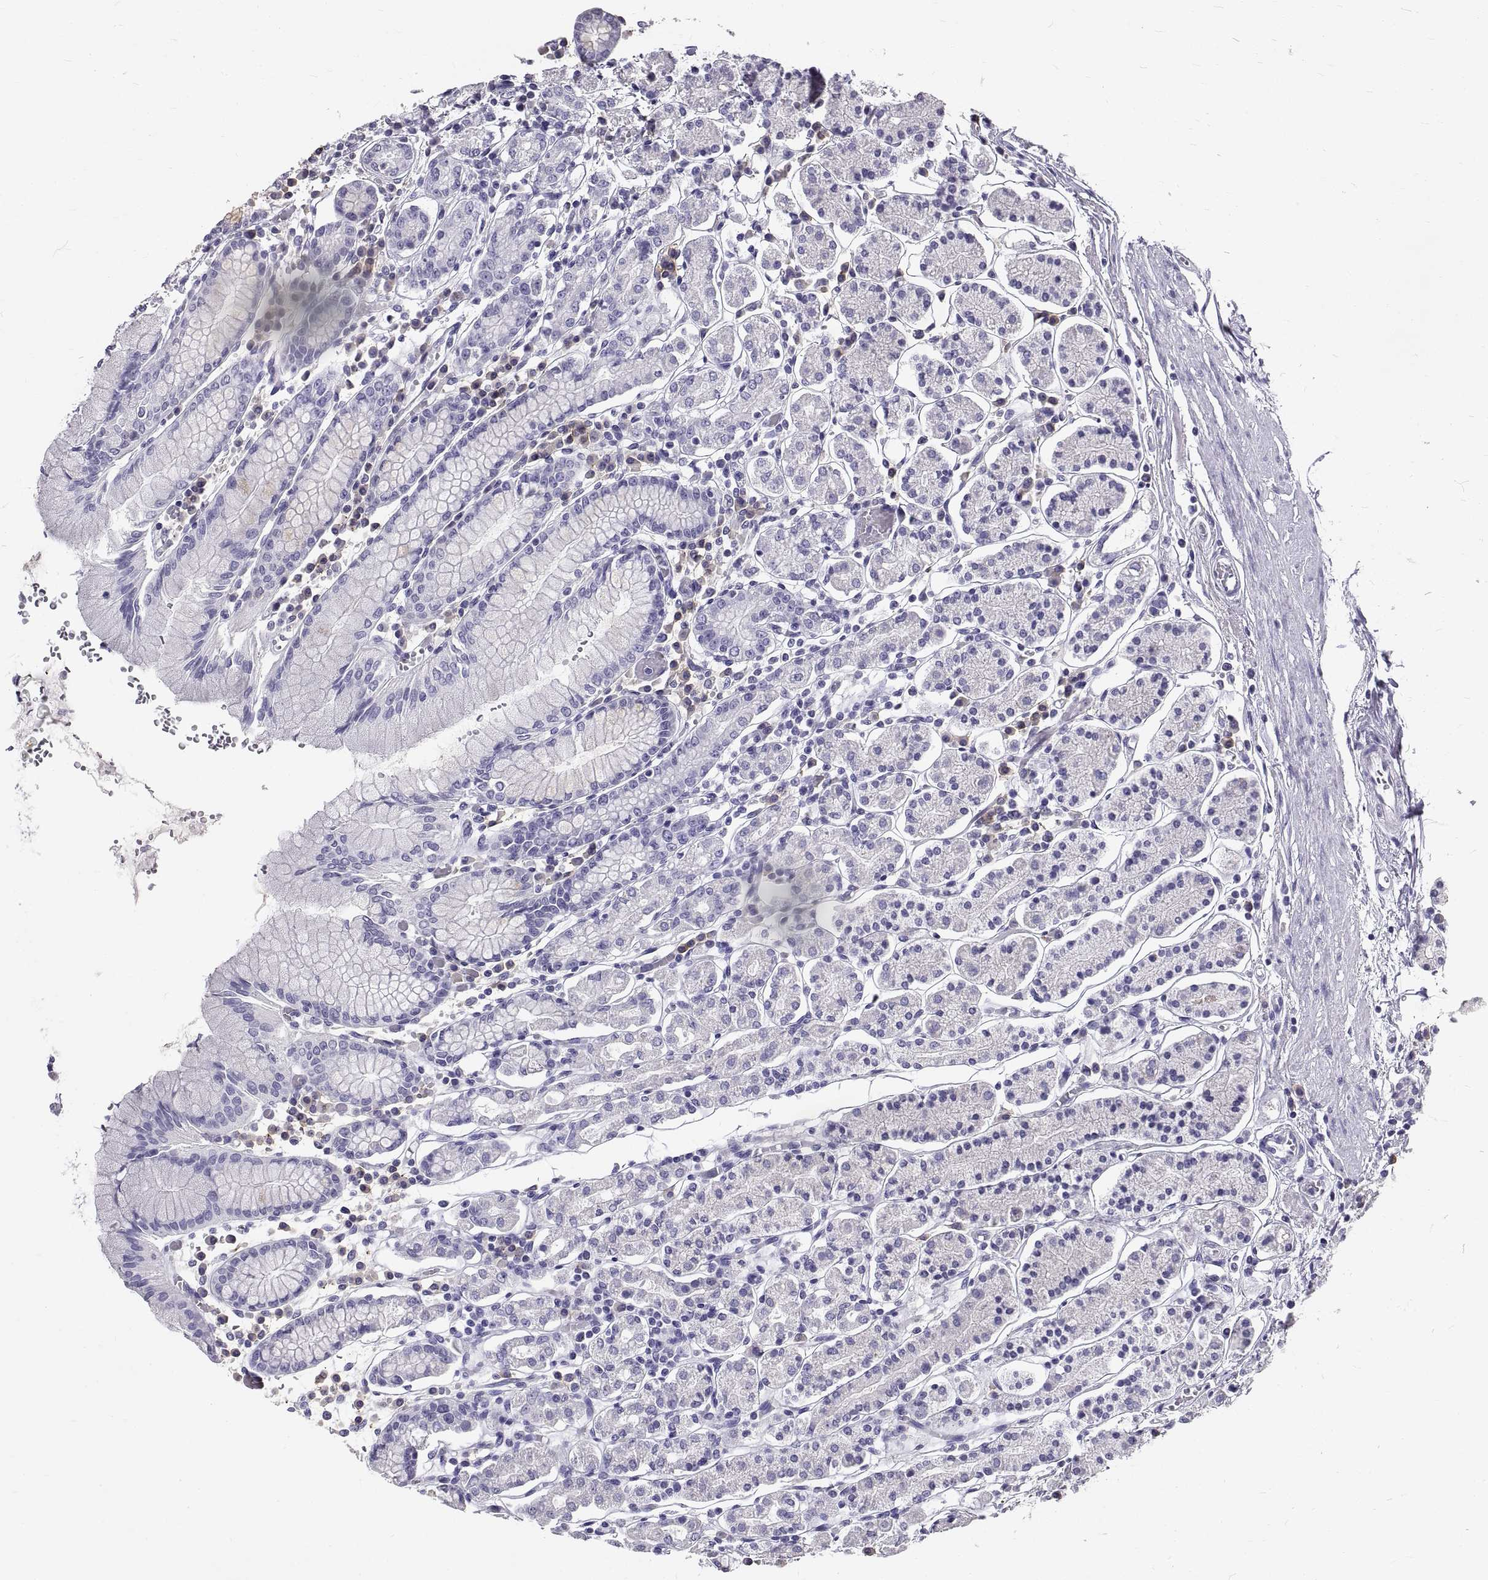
{"staining": {"intensity": "negative", "quantity": "none", "location": "none"}, "tissue": "stomach", "cell_type": "Glandular cells", "image_type": "normal", "snomed": [{"axis": "morphology", "description": "Normal tissue, NOS"}, {"axis": "topography", "description": "Stomach, upper"}, {"axis": "topography", "description": "Stomach"}], "caption": "High power microscopy histopathology image of an IHC histopathology image of benign stomach, revealing no significant positivity in glandular cells. (DAB (3,3'-diaminobenzidine) immunohistochemistry, high magnification).", "gene": "GNG12", "patient": {"sex": "male", "age": 62}}